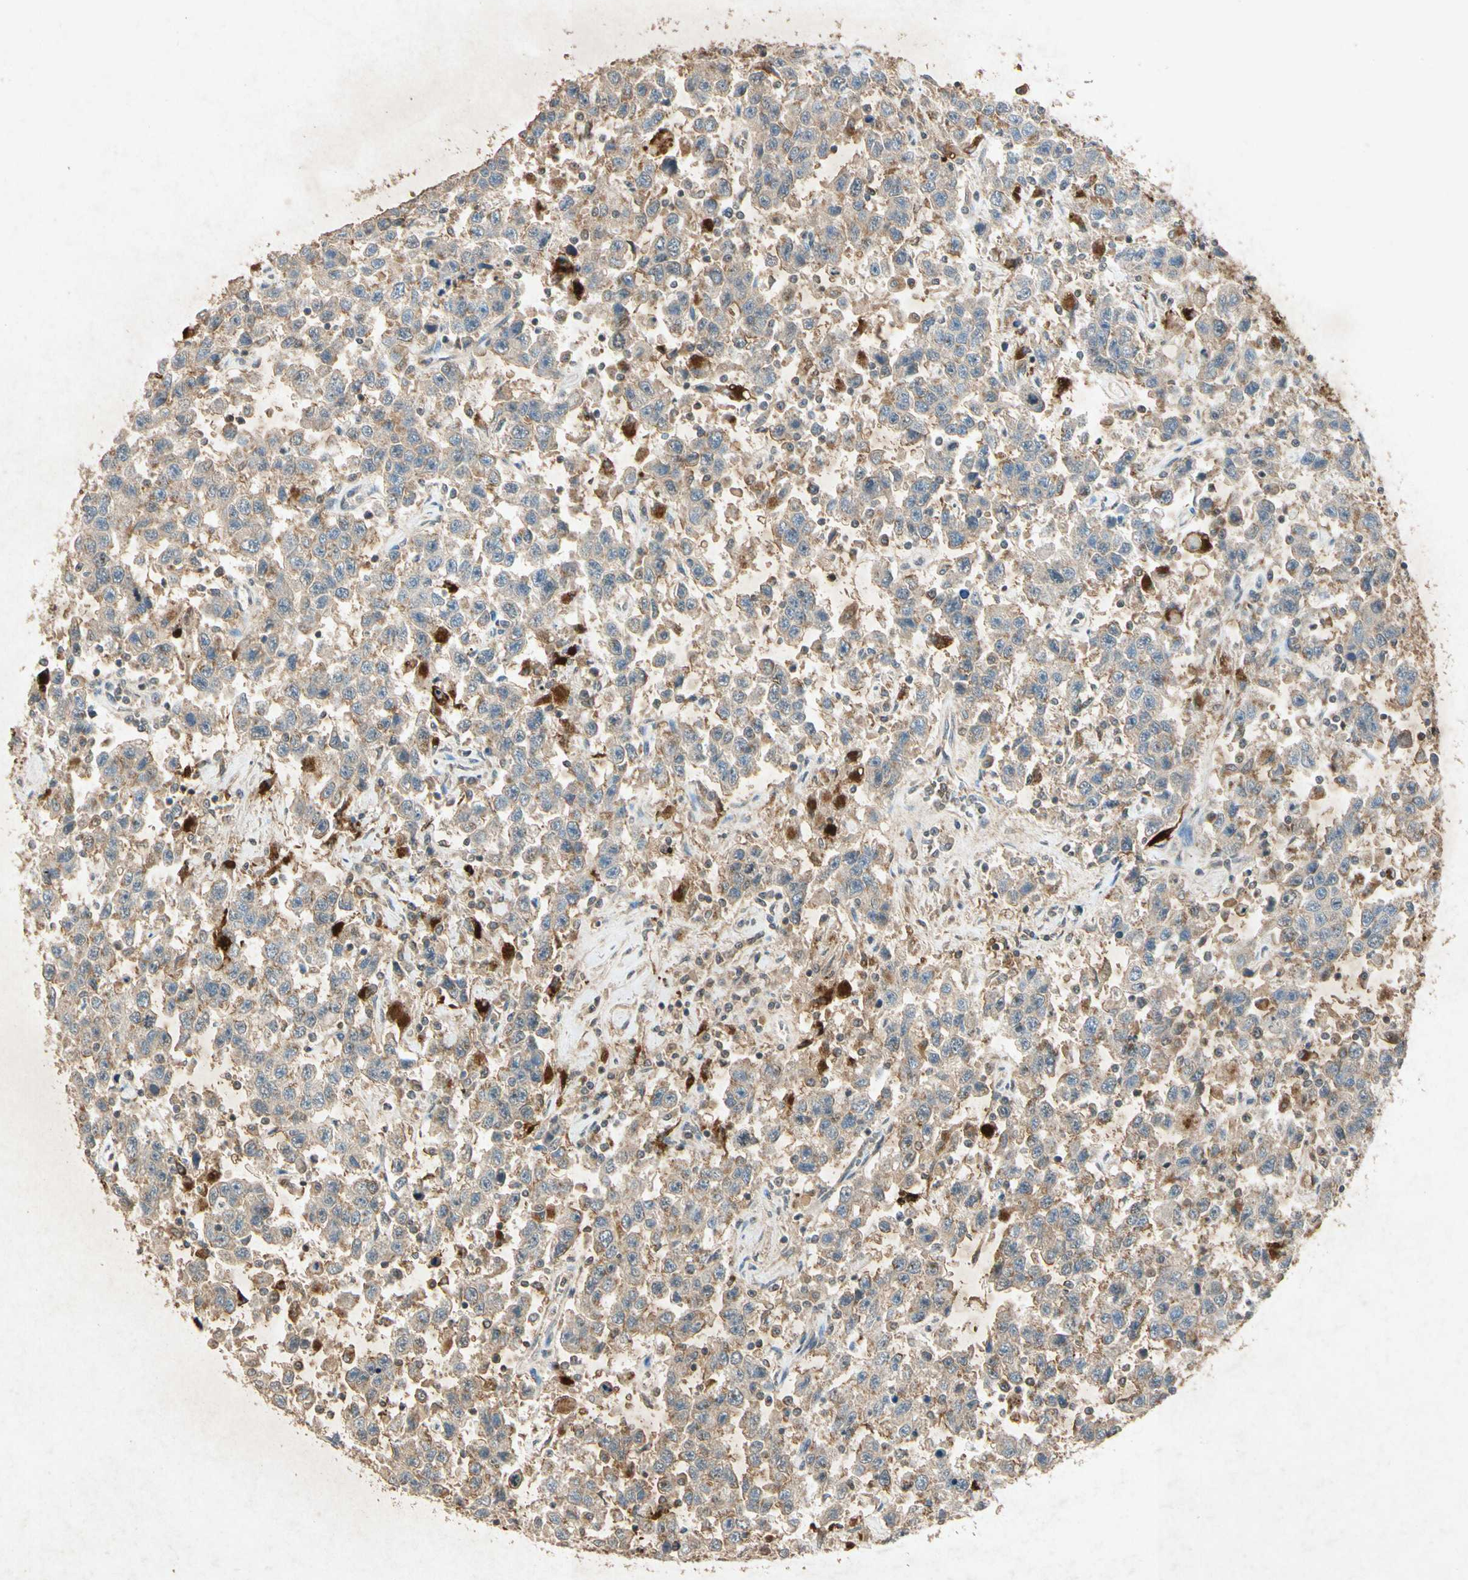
{"staining": {"intensity": "weak", "quantity": ">75%", "location": "cytoplasmic/membranous"}, "tissue": "testis cancer", "cell_type": "Tumor cells", "image_type": "cancer", "snomed": [{"axis": "morphology", "description": "Seminoma, NOS"}, {"axis": "topography", "description": "Testis"}], "caption": "Immunohistochemistry (IHC) photomicrograph of testis cancer (seminoma) stained for a protein (brown), which demonstrates low levels of weak cytoplasmic/membranous positivity in about >75% of tumor cells.", "gene": "MSRB1", "patient": {"sex": "male", "age": 41}}